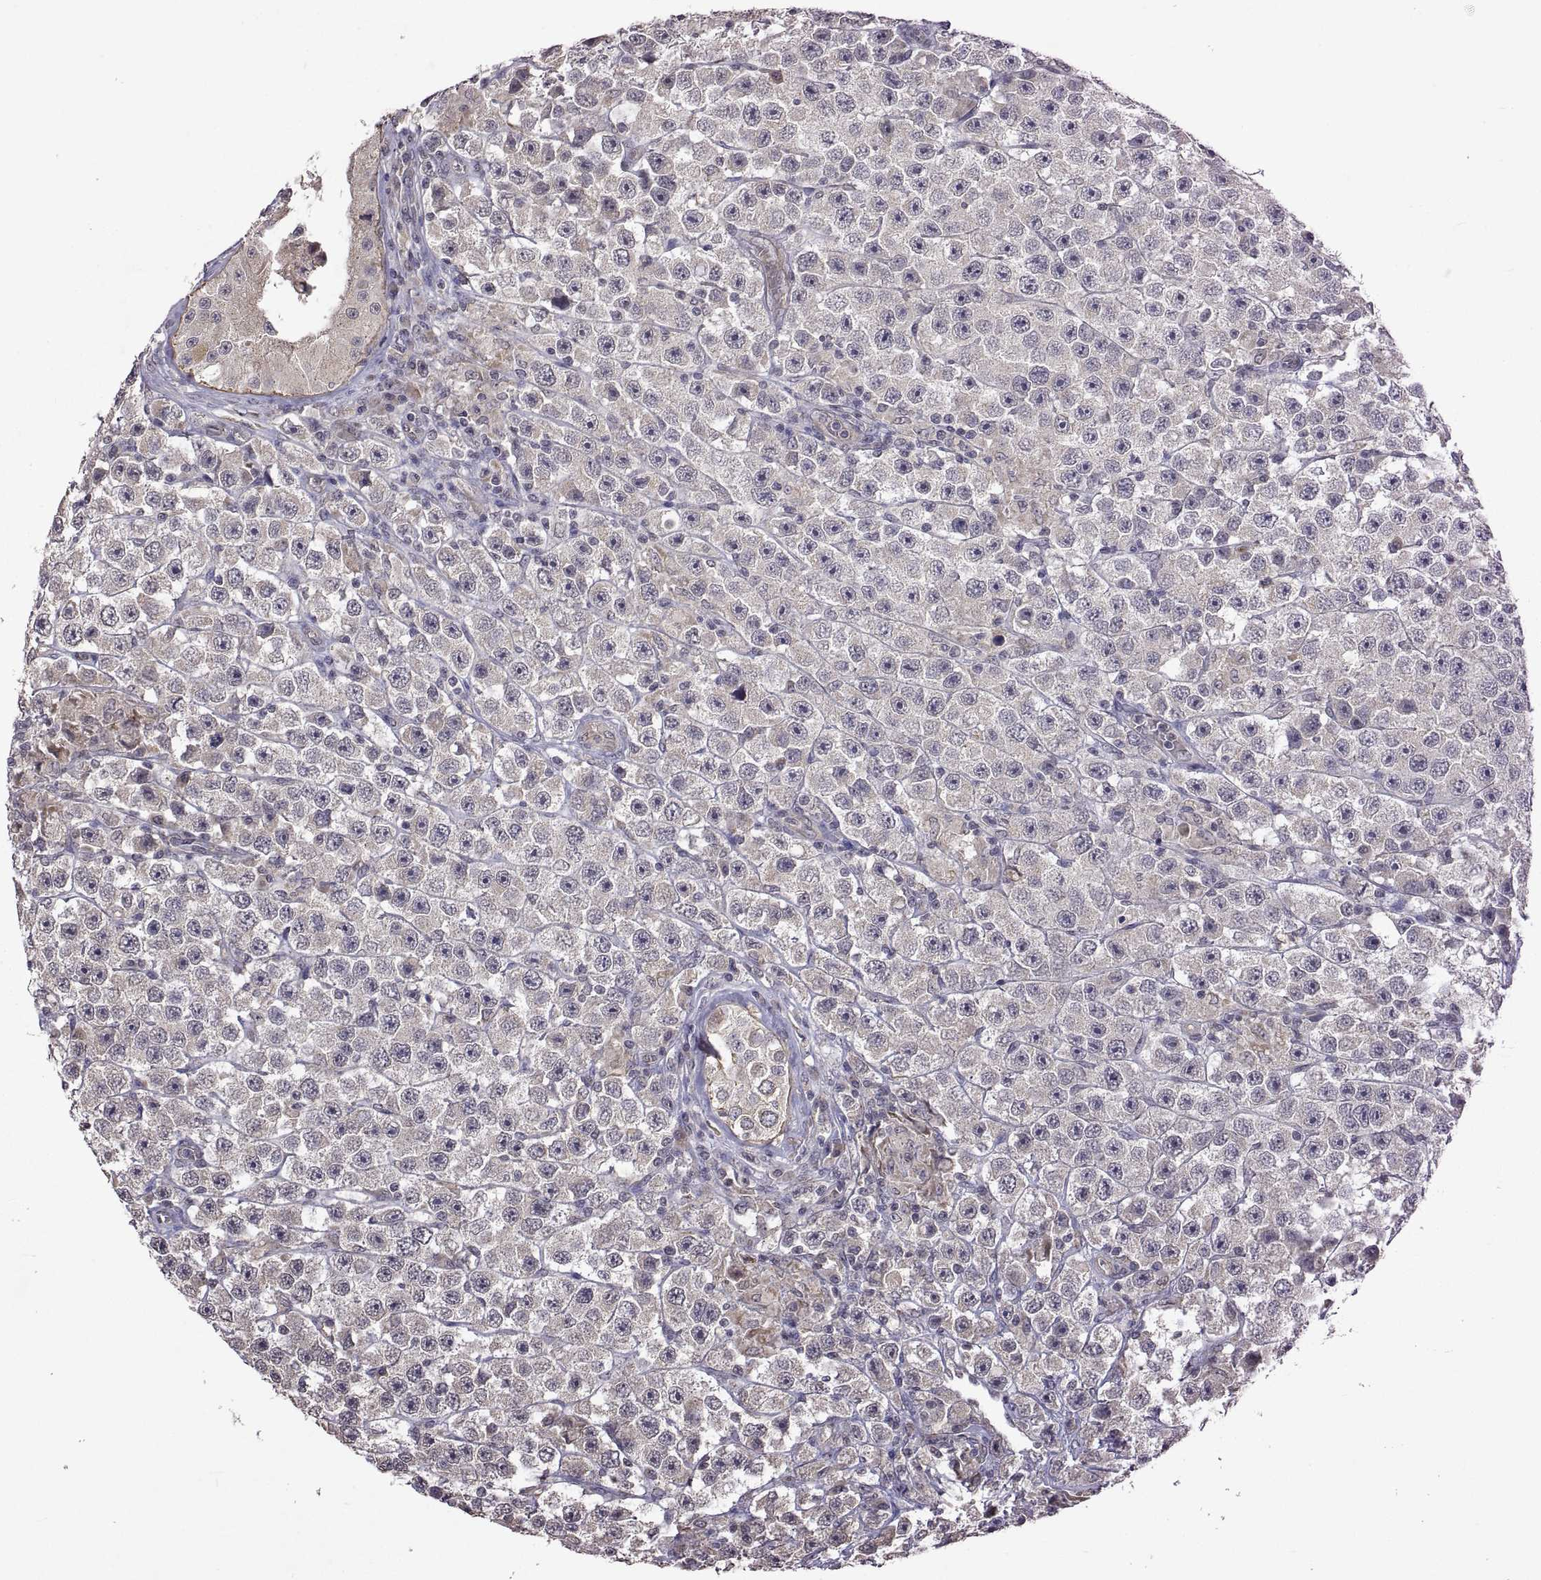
{"staining": {"intensity": "strong", "quantity": "25%-75%", "location": "cytoplasmic/membranous"}, "tissue": "testis cancer", "cell_type": "Tumor cells", "image_type": "cancer", "snomed": [{"axis": "morphology", "description": "Seminoma, NOS"}, {"axis": "topography", "description": "Testis"}], "caption": "Testis cancer (seminoma) was stained to show a protein in brown. There is high levels of strong cytoplasmic/membranous staining in approximately 25%-75% of tumor cells. (brown staining indicates protein expression, while blue staining denotes nuclei).", "gene": "LAMA1", "patient": {"sex": "male", "age": 45}}